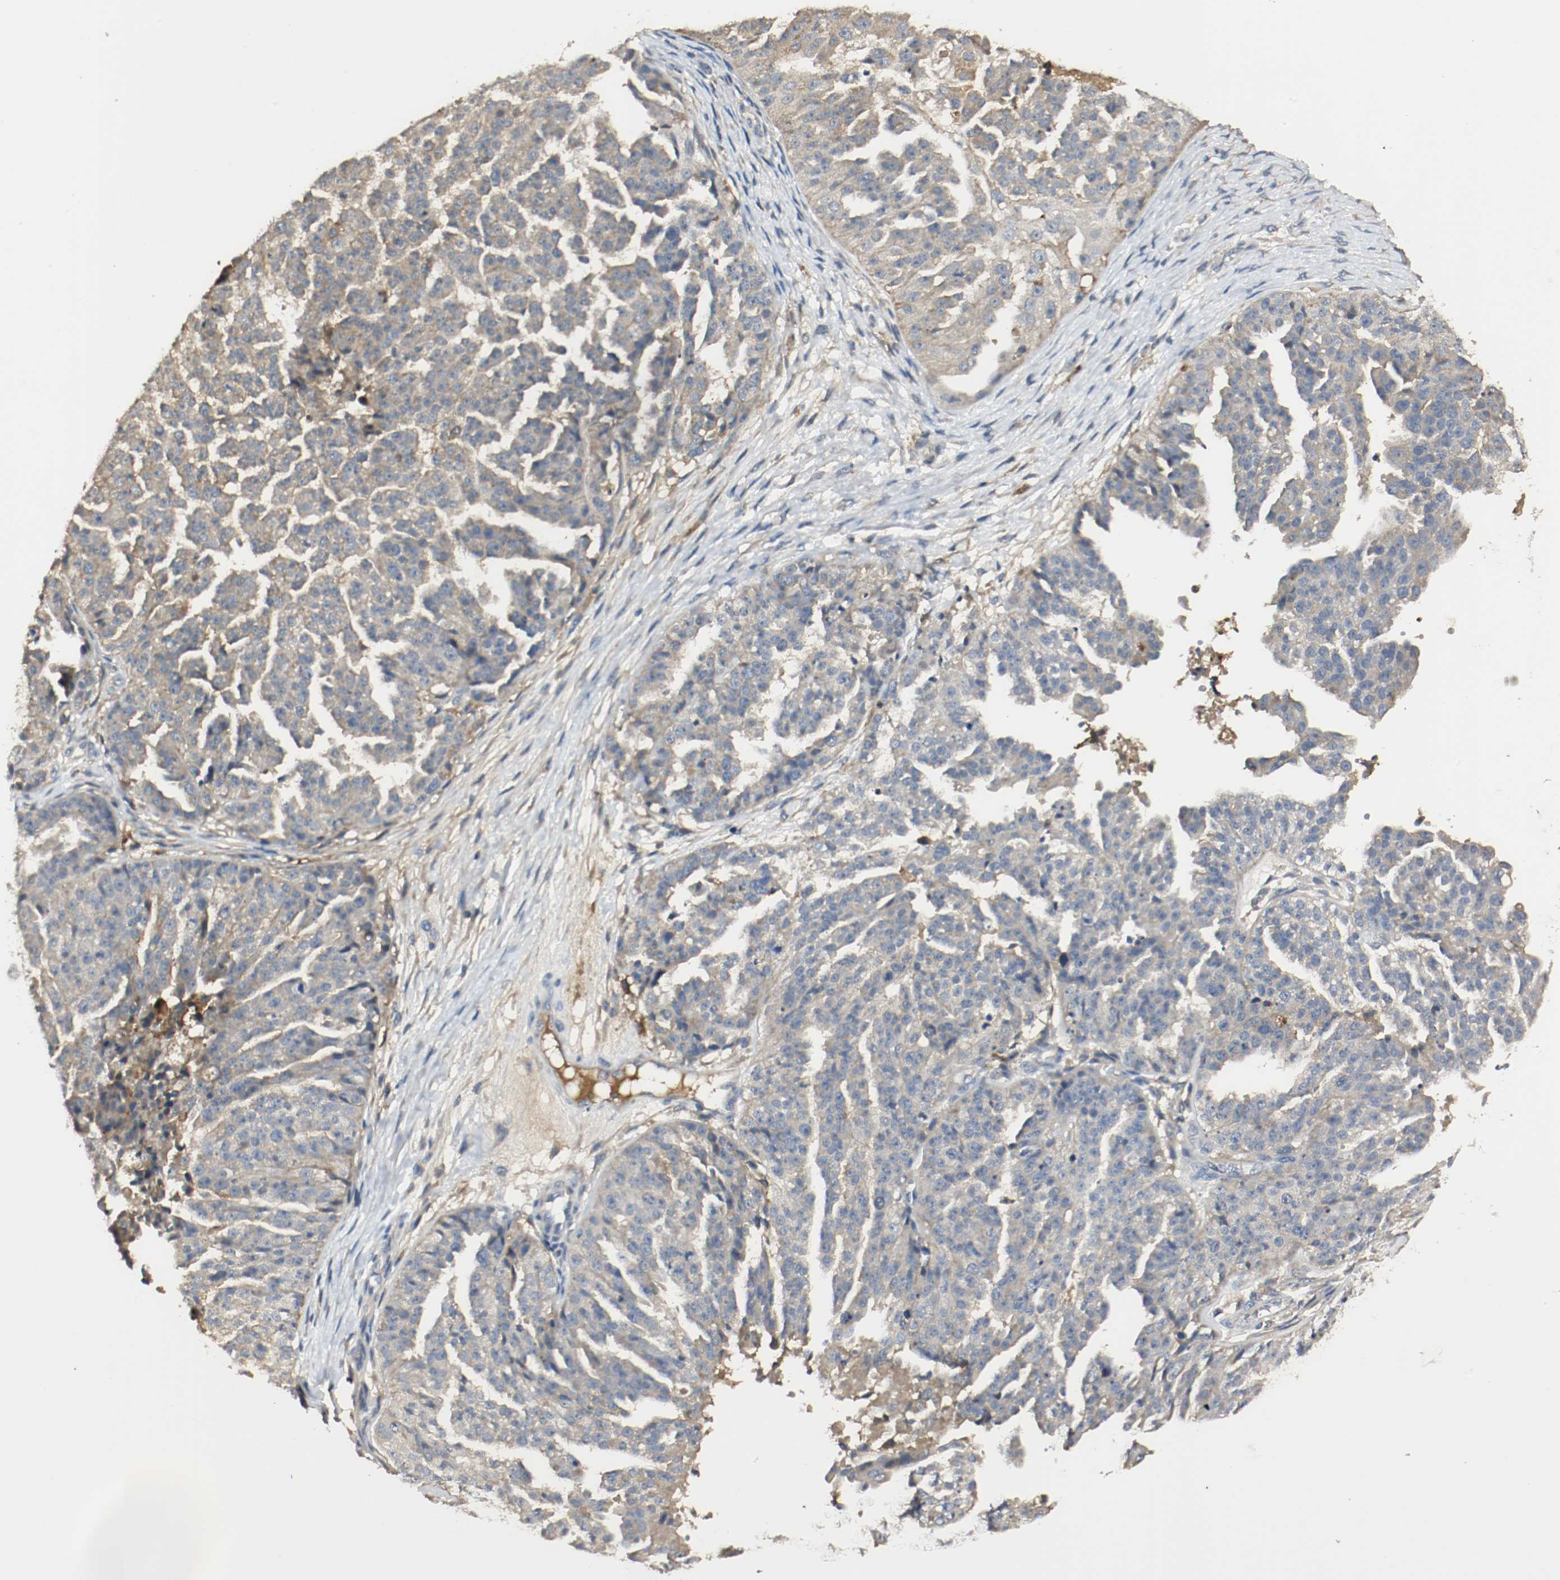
{"staining": {"intensity": "weak", "quantity": ">75%", "location": "cytoplasmic/membranous"}, "tissue": "ovarian cancer", "cell_type": "Tumor cells", "image_type": "cancer", "snomed": [{"axis": "morphology", "description": "Cystadenocarcinoma, serous, NOS"}, {"axis": "topography", "description": "Ovary"}], "caption": "The immunohistochemical stain highlights weak cytoplasmic/membranous expression in tumor cells of ovarian cancer tissue.", "gene": "MELTF", "patient": {"sex": "female", "age": 58}}